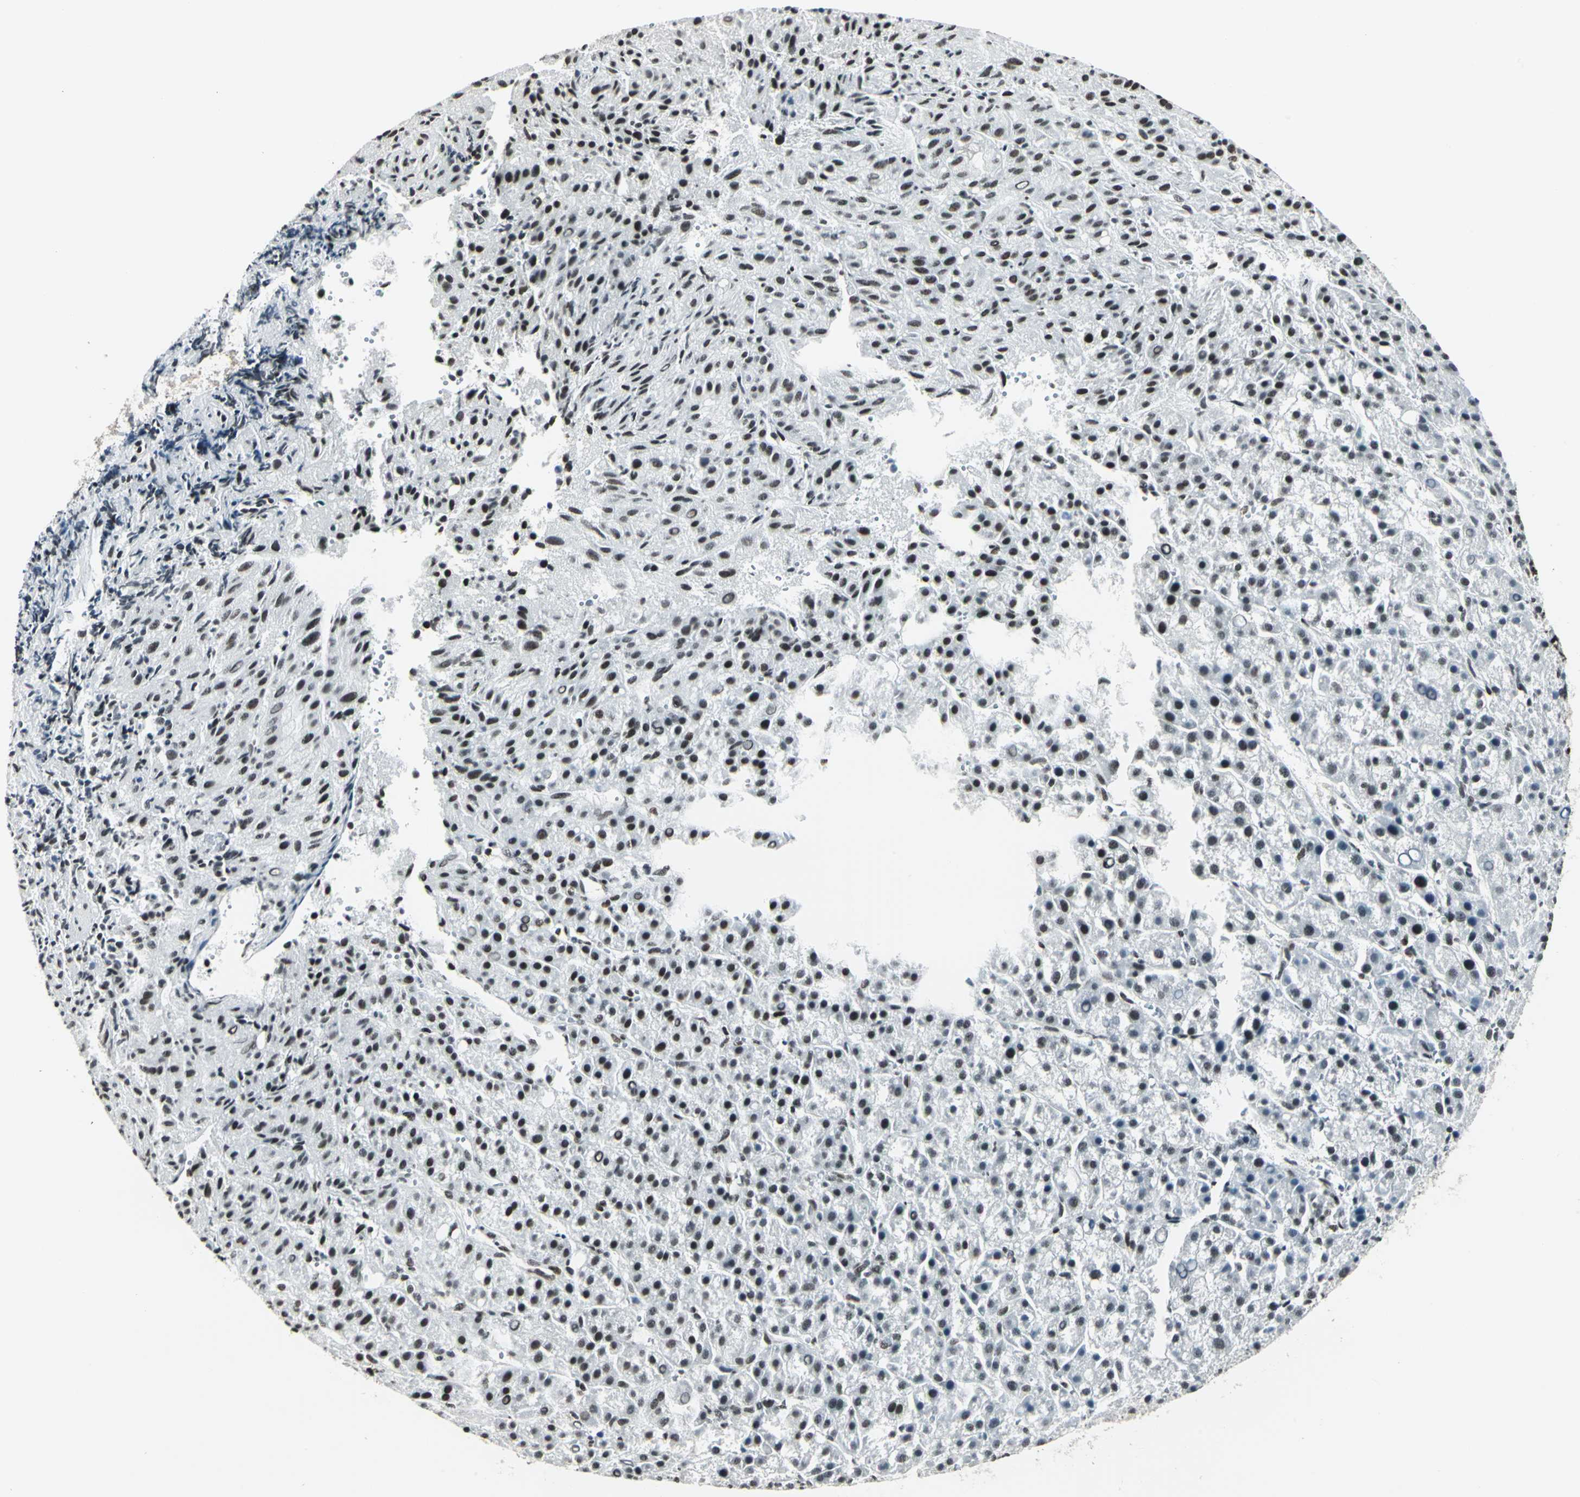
{"staining": {"intensity": "strong", "quantity": ">75%", "location": "nuclear"}, "tissue": "liver cancer", "cell_type": "Tumor cells", "image_type": "cancer", "snomed": [{"axis": "morphology", "description": "Carcinoma, Hepatocellular, NOS"}, {"axis": "topography", "description": "Liver"}], "caption": "Immunohistochemistry (IHC) (DAB) staining of human liver cancer reveals strong nuclear protein positivity in approximately >75% of tumor cells. The protein is stained brown, and the nuclei are stained in blue (DAB IHC with brightfield microscopy, high magnification).", "gene": "ADNP", "patient": {"sex": "female", "age": 58}}